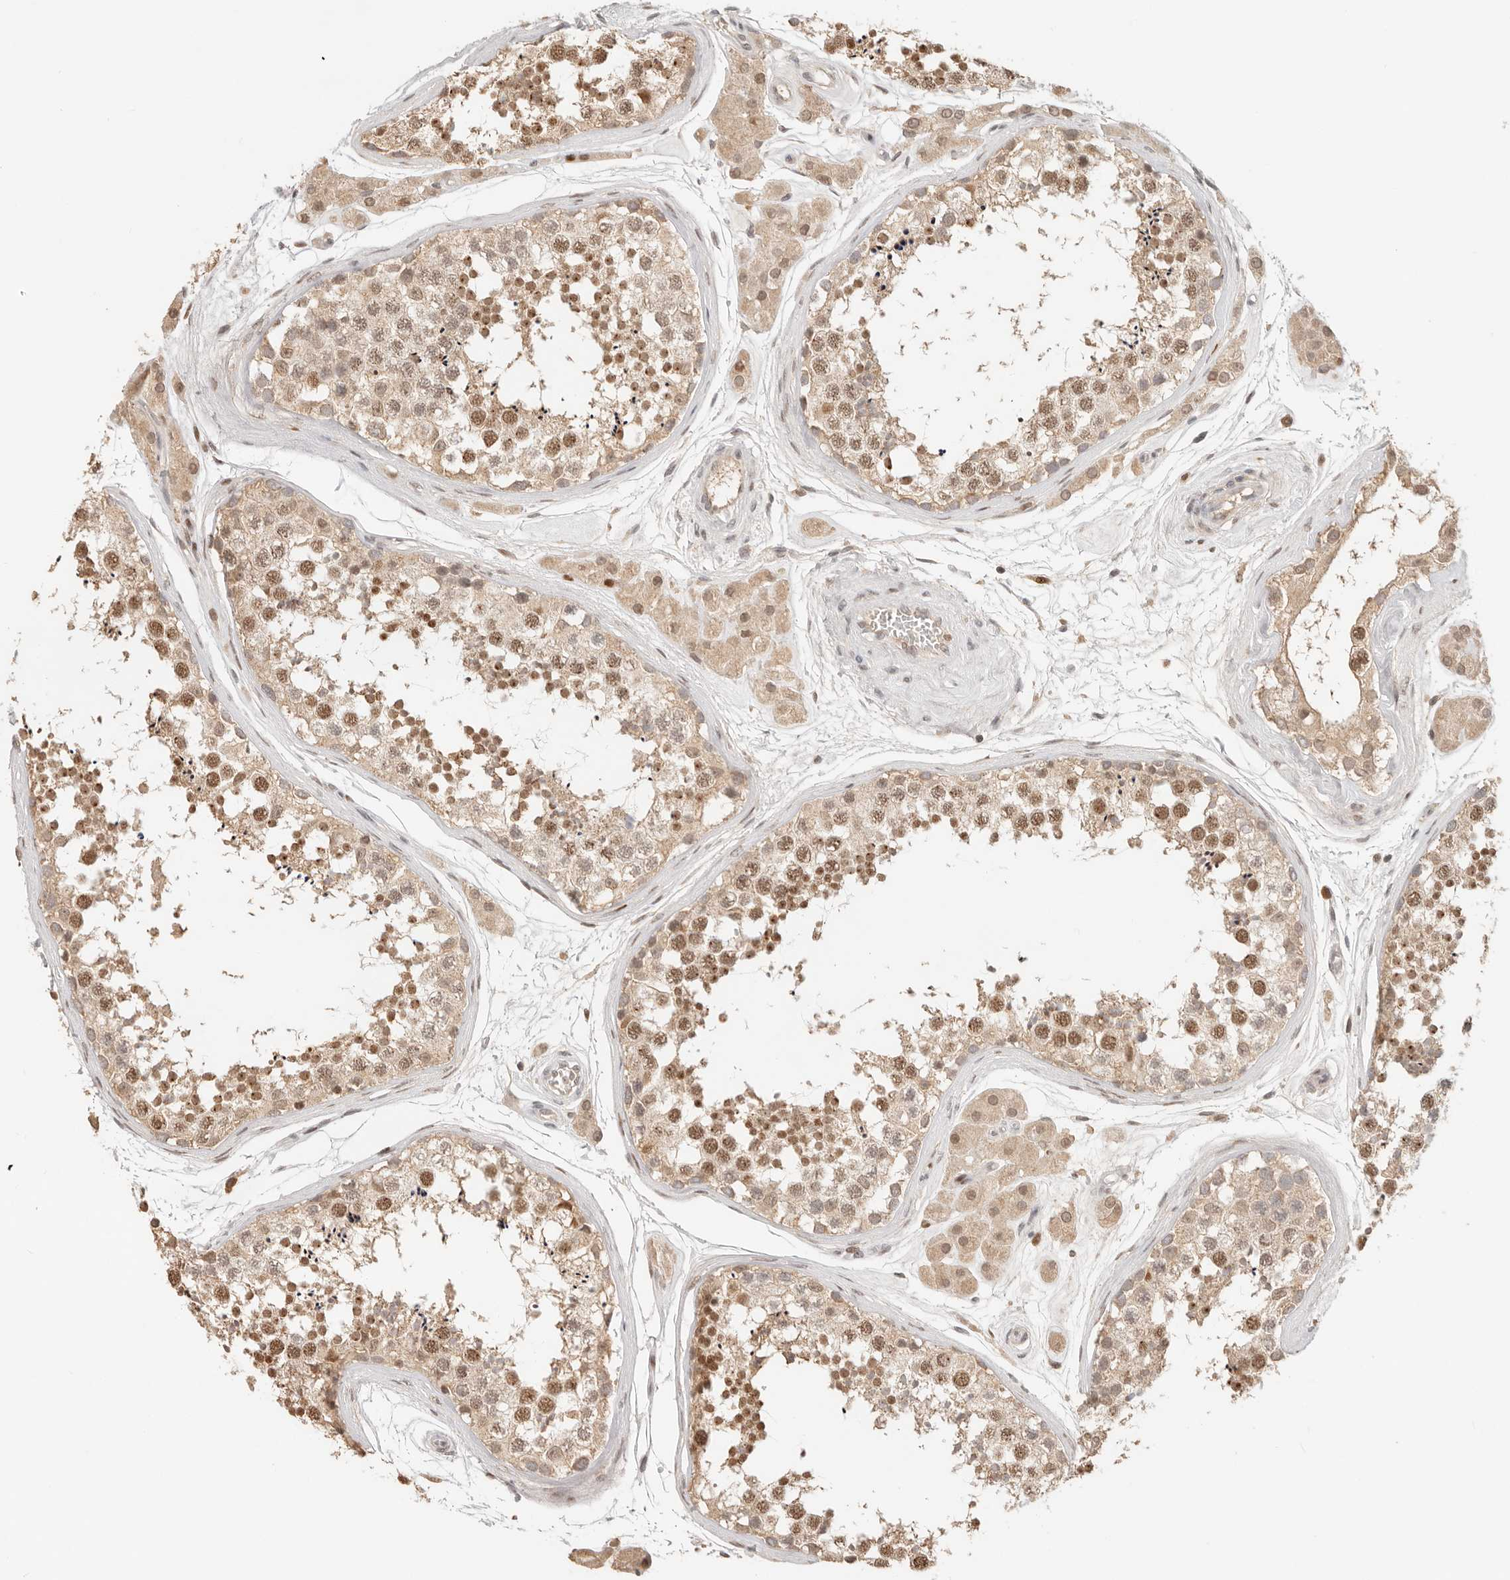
{"staining": {"intensity": "moderate", "quantity": "25%-75%", "location": "nuclear"}, "tissue": "testis", "cell_type": "Cells in seminiferous ducts", "image_type": "normal", "snomed": [{"axis": "morphology", "description": "Normal tissue, NOS"}, {"axis": "topography", "description": "Testis"}], "caption": "Protein expression analysis of unremarkable human testis reveals moderate nuclear positivity in about 25%-75% of cells in seminiferous ducts. (IHC, brightfield microscopy, high magnification).", "gene": "NPAS2", "patient": {"sex": "male", "age": 56}}